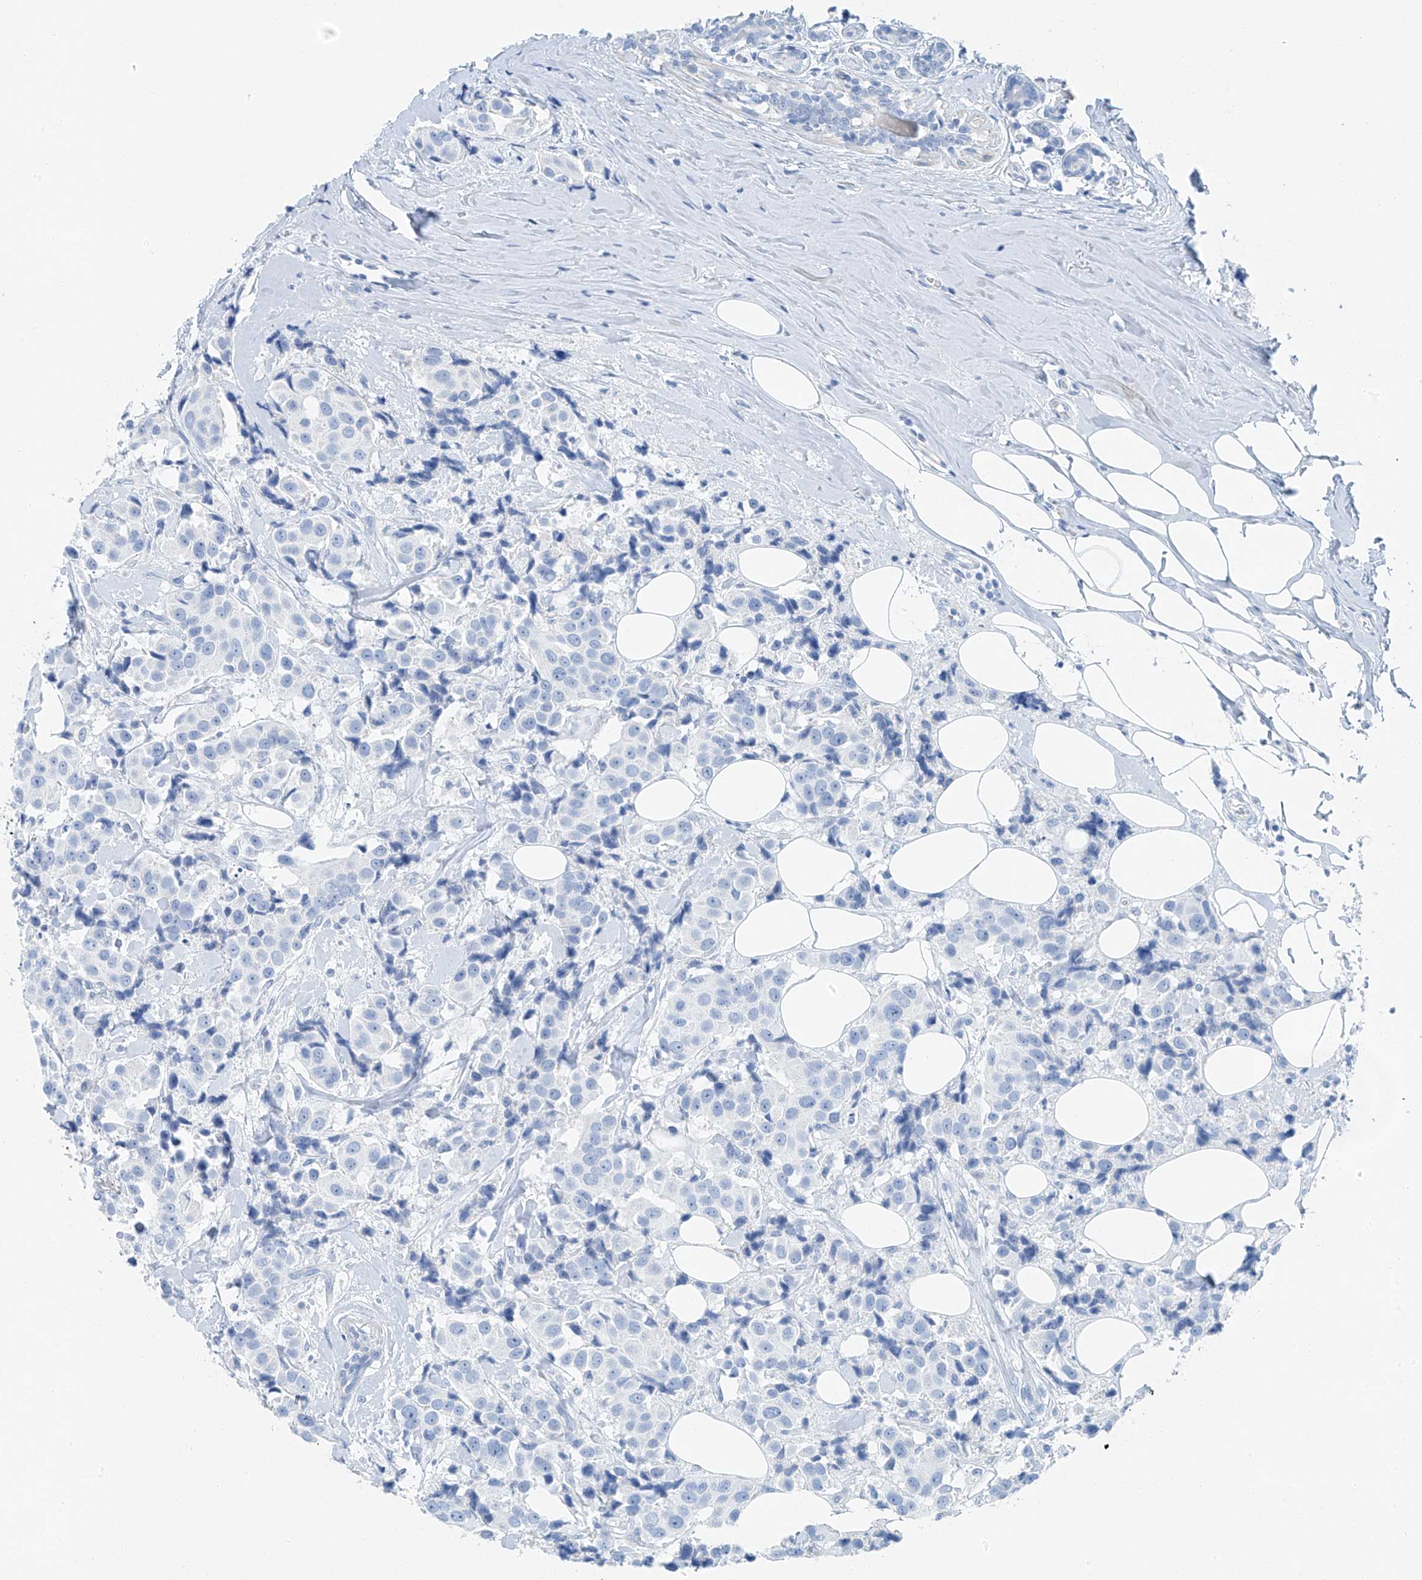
{"staining": {"intensity": "negative", "quantity": "none", "location": "none"}, "tissue": "breast cancer", "cell_type": "Tumor cells", "image_type": "cancer", "snomed": [{"axis": "morphology", "description": "Normal tissue, NOS"}, {"axis": "morphology", "description": "Duct carcinoma"}, {"axis": "topography", "description": "Breast"}], "caption": "Tumor cells show no significant protein staining in breast invasive ductal carcinoma.", "gene": "C1orf87", "patient": {"sex": "female", "age": 39}}